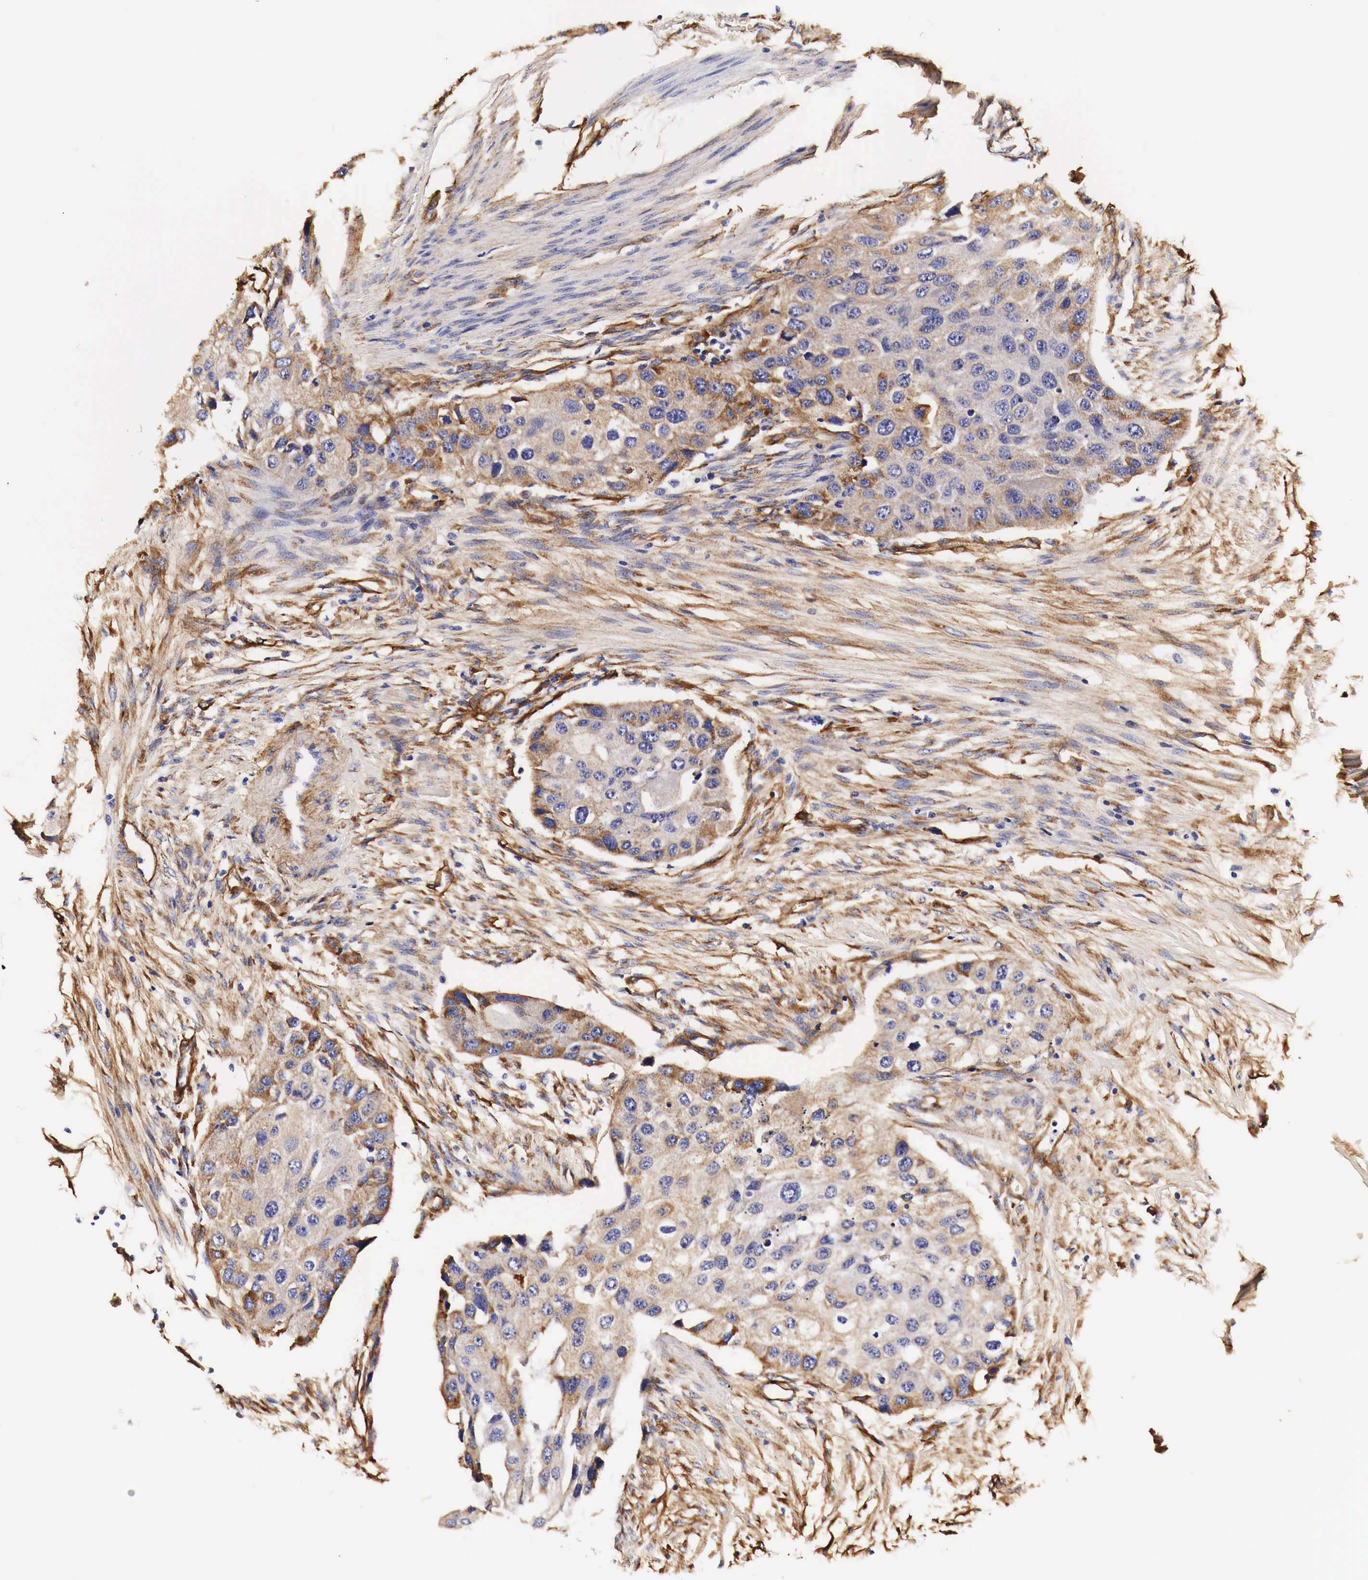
{"staining": {"intensity": "moderate", "quantity": ">75%", "location": "cytoplasmic/membranous"}, "tissue": "urothelial cancer", "cell_type": "Tumor cells", "image_type": "cancer", "snomed": [{"axis": "morphology", "description": "Urothelial carcinoma, High grade"}, {"axis": "topography", "description": "Urinary bladder"}], "caption": "A histopathology image showing moderate cytoplasmic/membranous staining in approximately >75% of tumor cells in urothelial cancer, as visualized by brown immunohistochemical staining.", "gene": "LAMB2", "patient": {"sex": "male", "age": 55}}